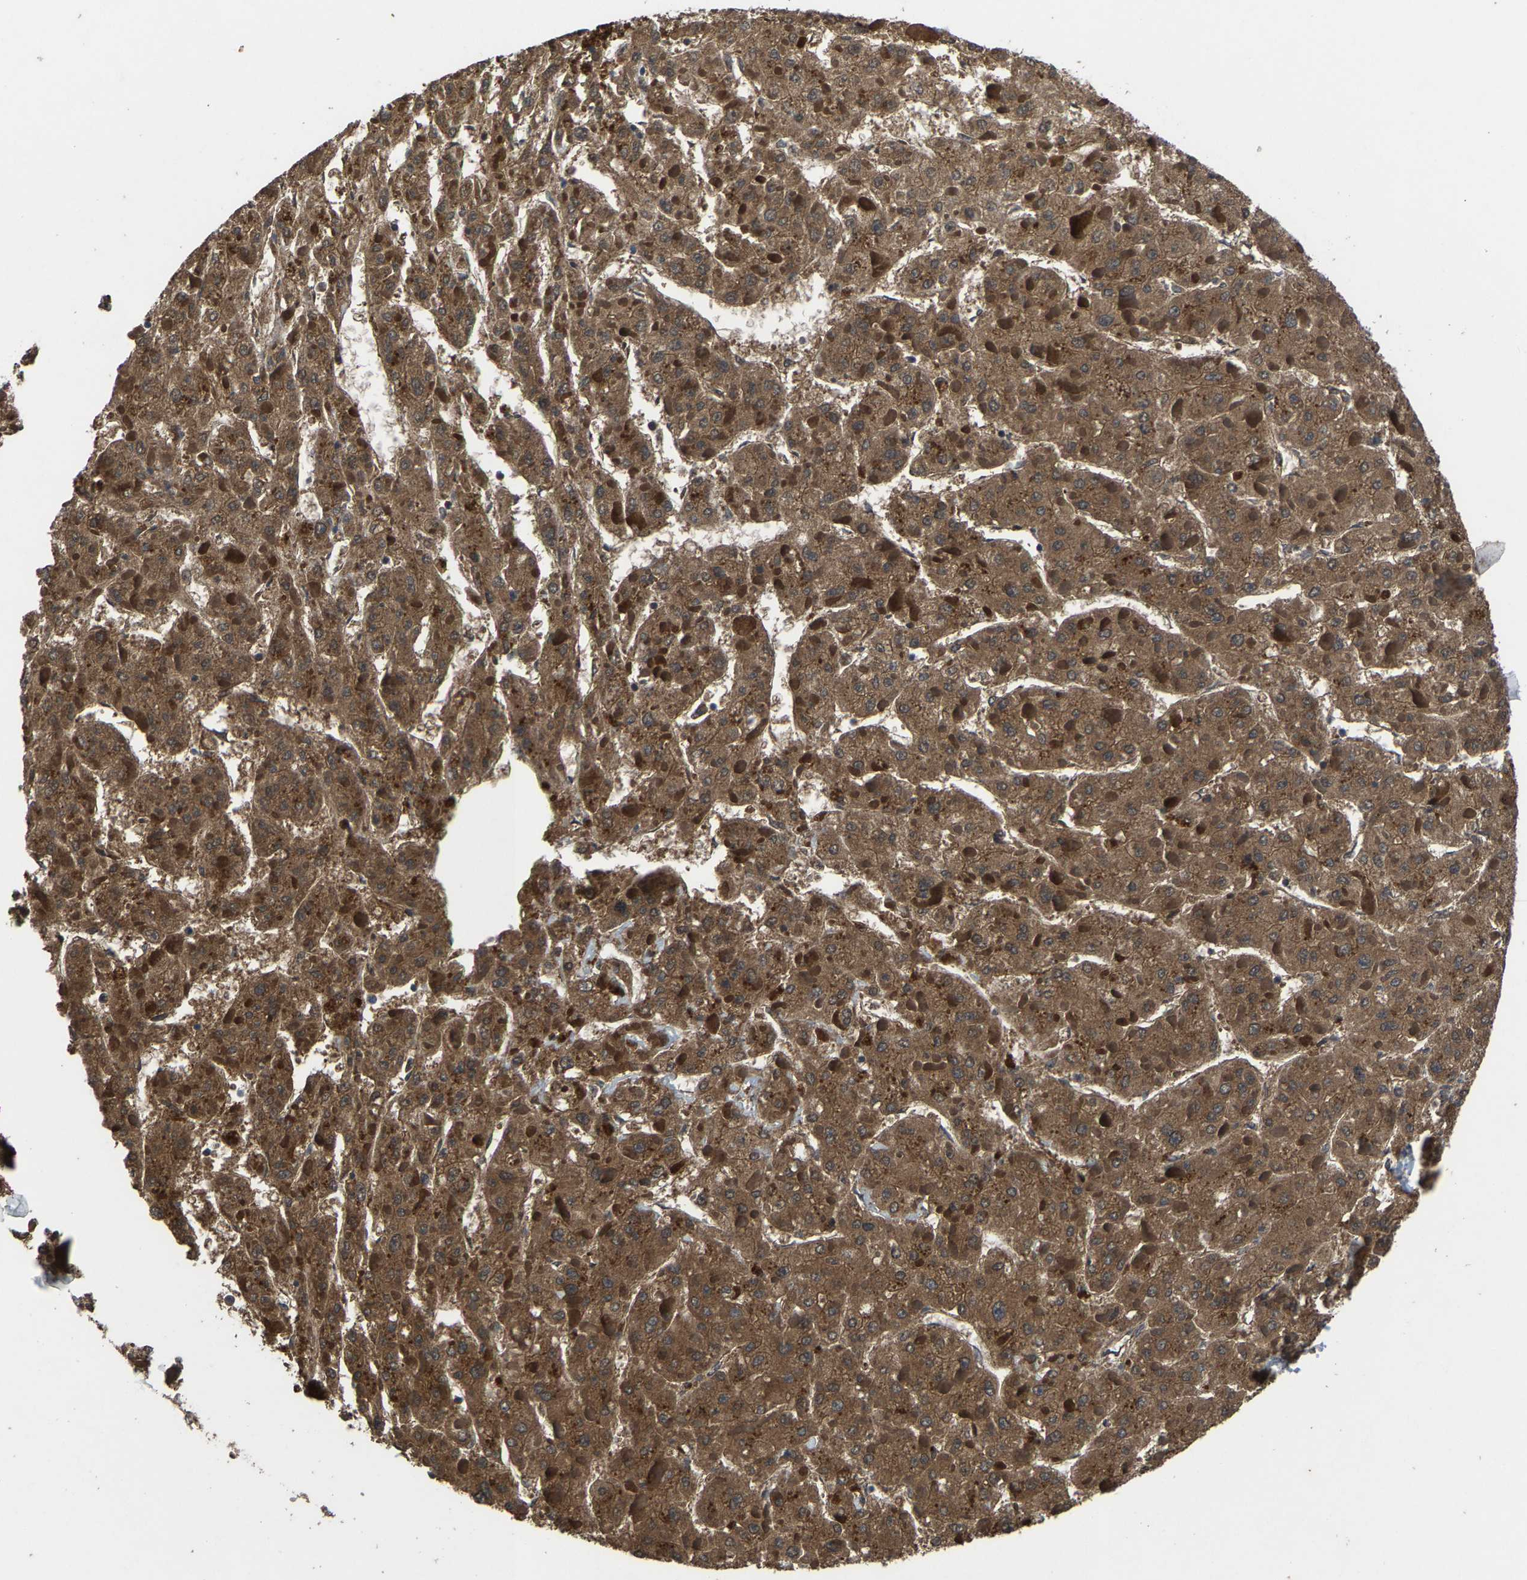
{"staining": {"intensity": "moderate", "quantity": ">75%", "location": "cytoplasmic/membranous"}, "tissue": "liver cancer", "cell_type": "Tumor cells", "image_type": "cancer", "snomed": [{"axis": "morphology", "description": "Carcinoma, Hepatocellular, NOS"}, {"axis": "topography", "description": "Liver"}], "caption": "Hepatocellular carcinoma (liver) tissue displays moderate cytoplasmic/membranous staining in approximately >75% of tumor cells, visualized by immunohistochemistry. (Brightfield microscopy of DAB IHC at high magnification).", "gene": "PDP1", "patient": {"sex": "female", "age": 73}}